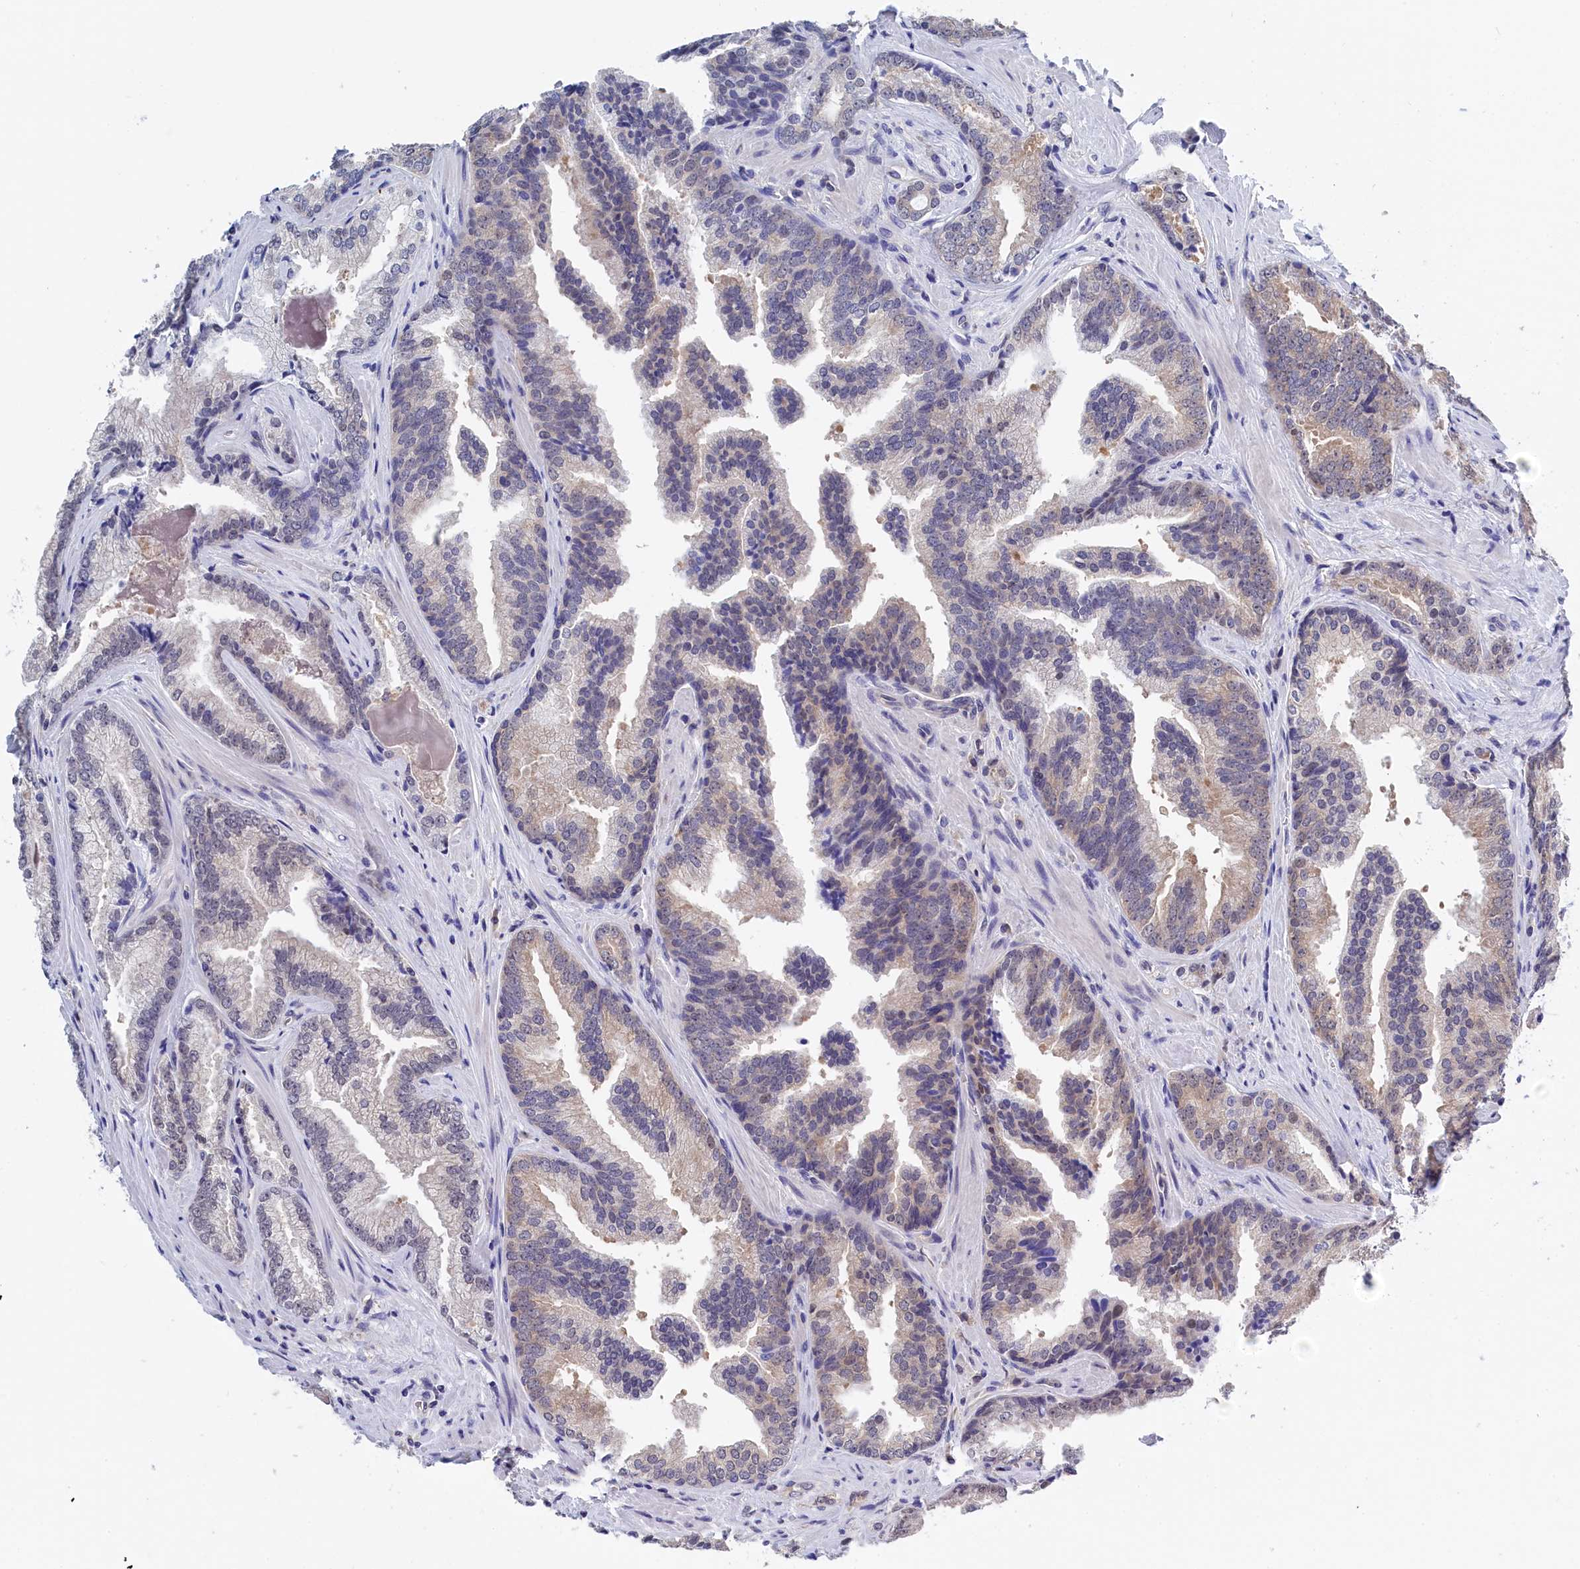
{"staining": {"intensity": "weak", "quantity": "<25%", "location": "cytoplasmic/membranous"}, "tissue": "prostate cancer", "cell_type": "Tumor cells", "image_type": "cancer", "snomed": [{"axis": "morphology", "description": "Adenocarcinoma, High grade"}, {"axis": "topography", "description": "Prostate"}], "caption": "Immunohistochemistry (IHC) of prostate adenocarcinoma (high-grade) displays no positivity in tumor cells.", "gene": "PGP", "patient": {"sex": "male", "age": 63}}